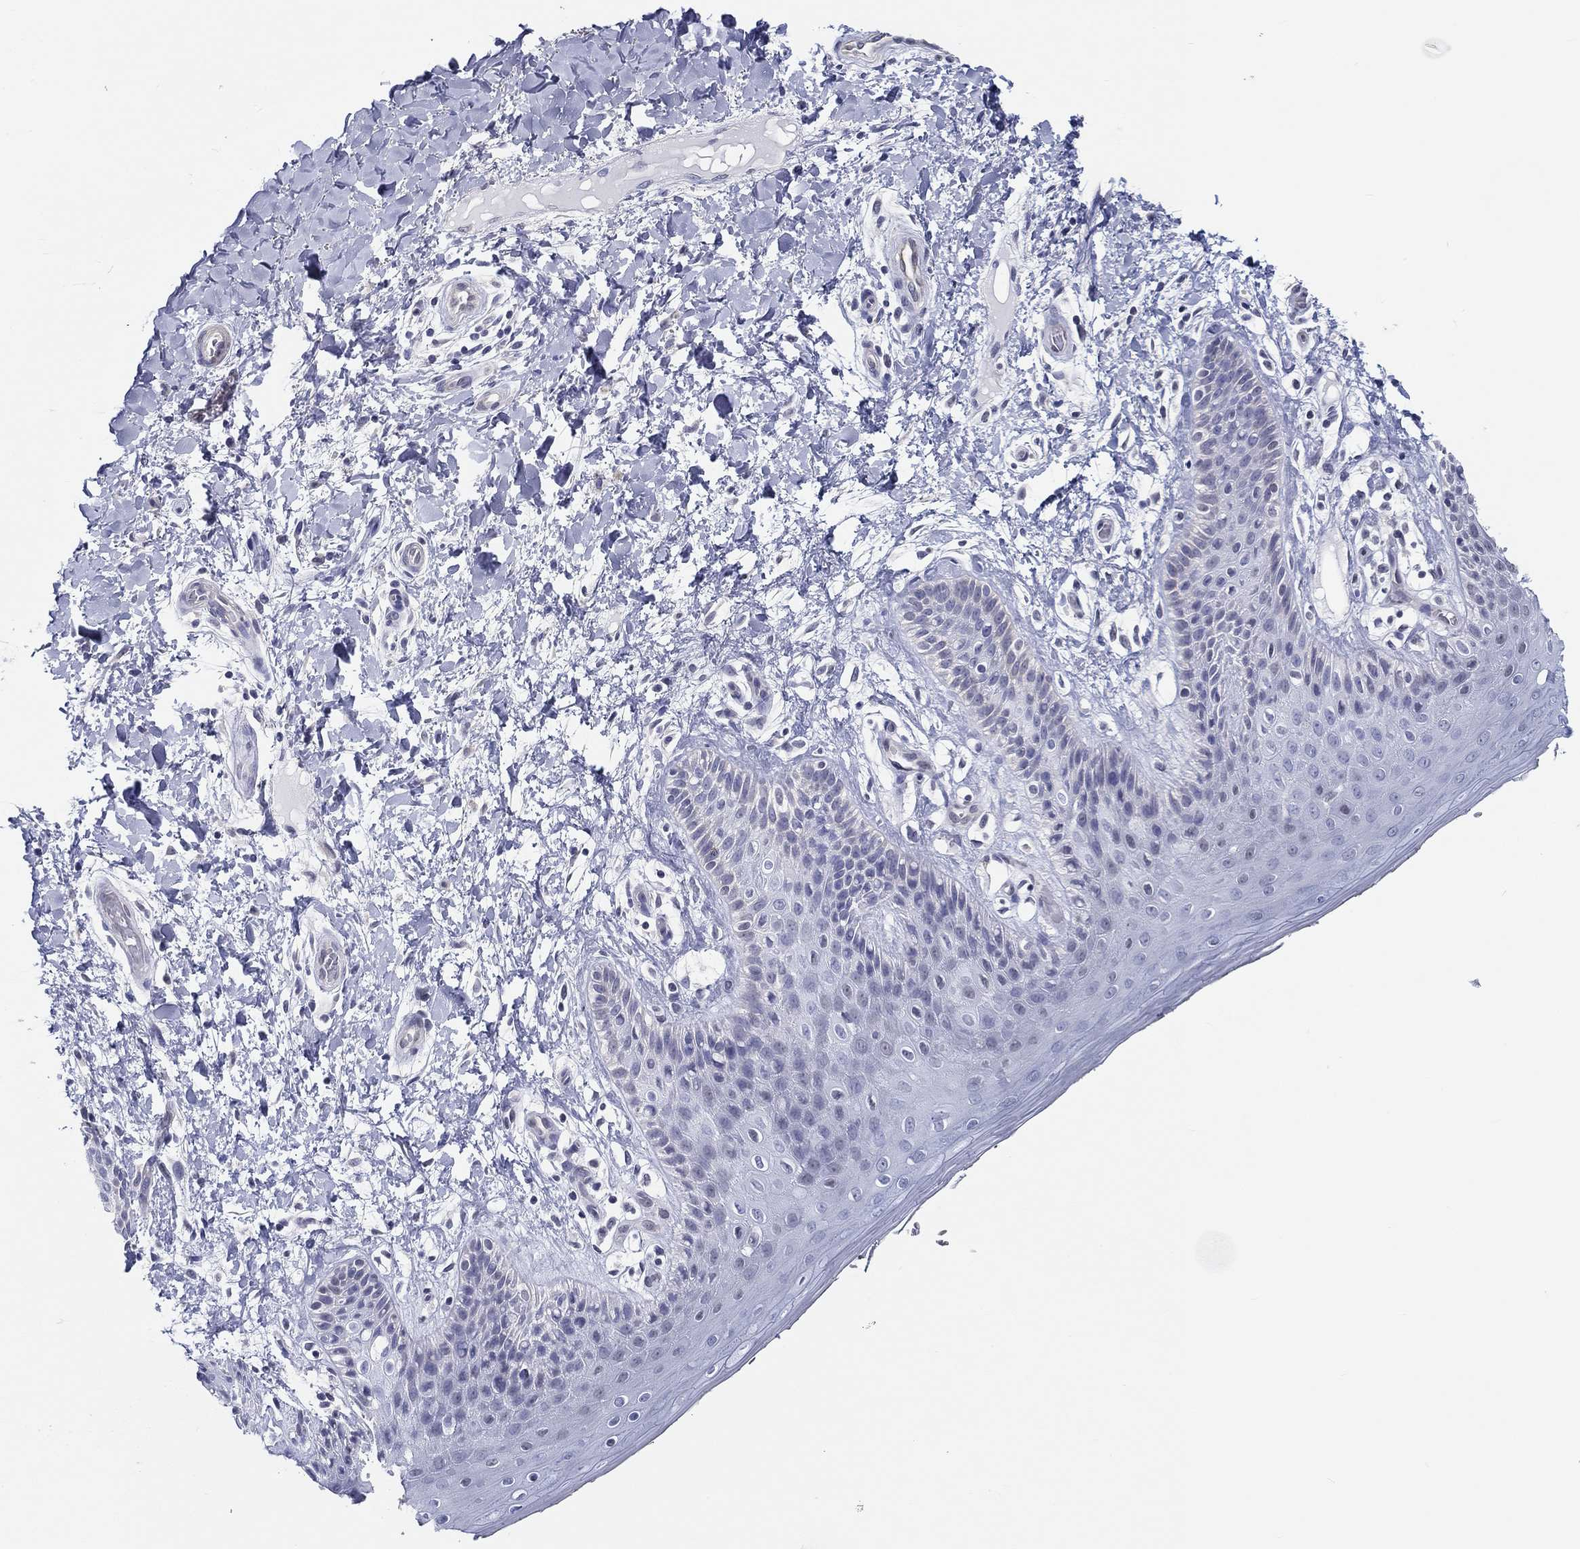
{"staining": {"intensity": "negative", "quantity": "none", "location": "none"}, "tissue": "skin", "cell_type": "Epidermal cells", "image_type": "normal", "snomed": [{"axis": "morphology", "description": "Normal tissue, NOS"}, {"axis": "topography", "description": "Anal"}], "caption": "Histopathology image shows no significant protein expression in epidermal cells of benign skin. (DAB immunohistochemistry visualized using brightfield microscopy, high magnification).", "gene": "CRYGD", "patient": {"sex": "male", "age": 36}}